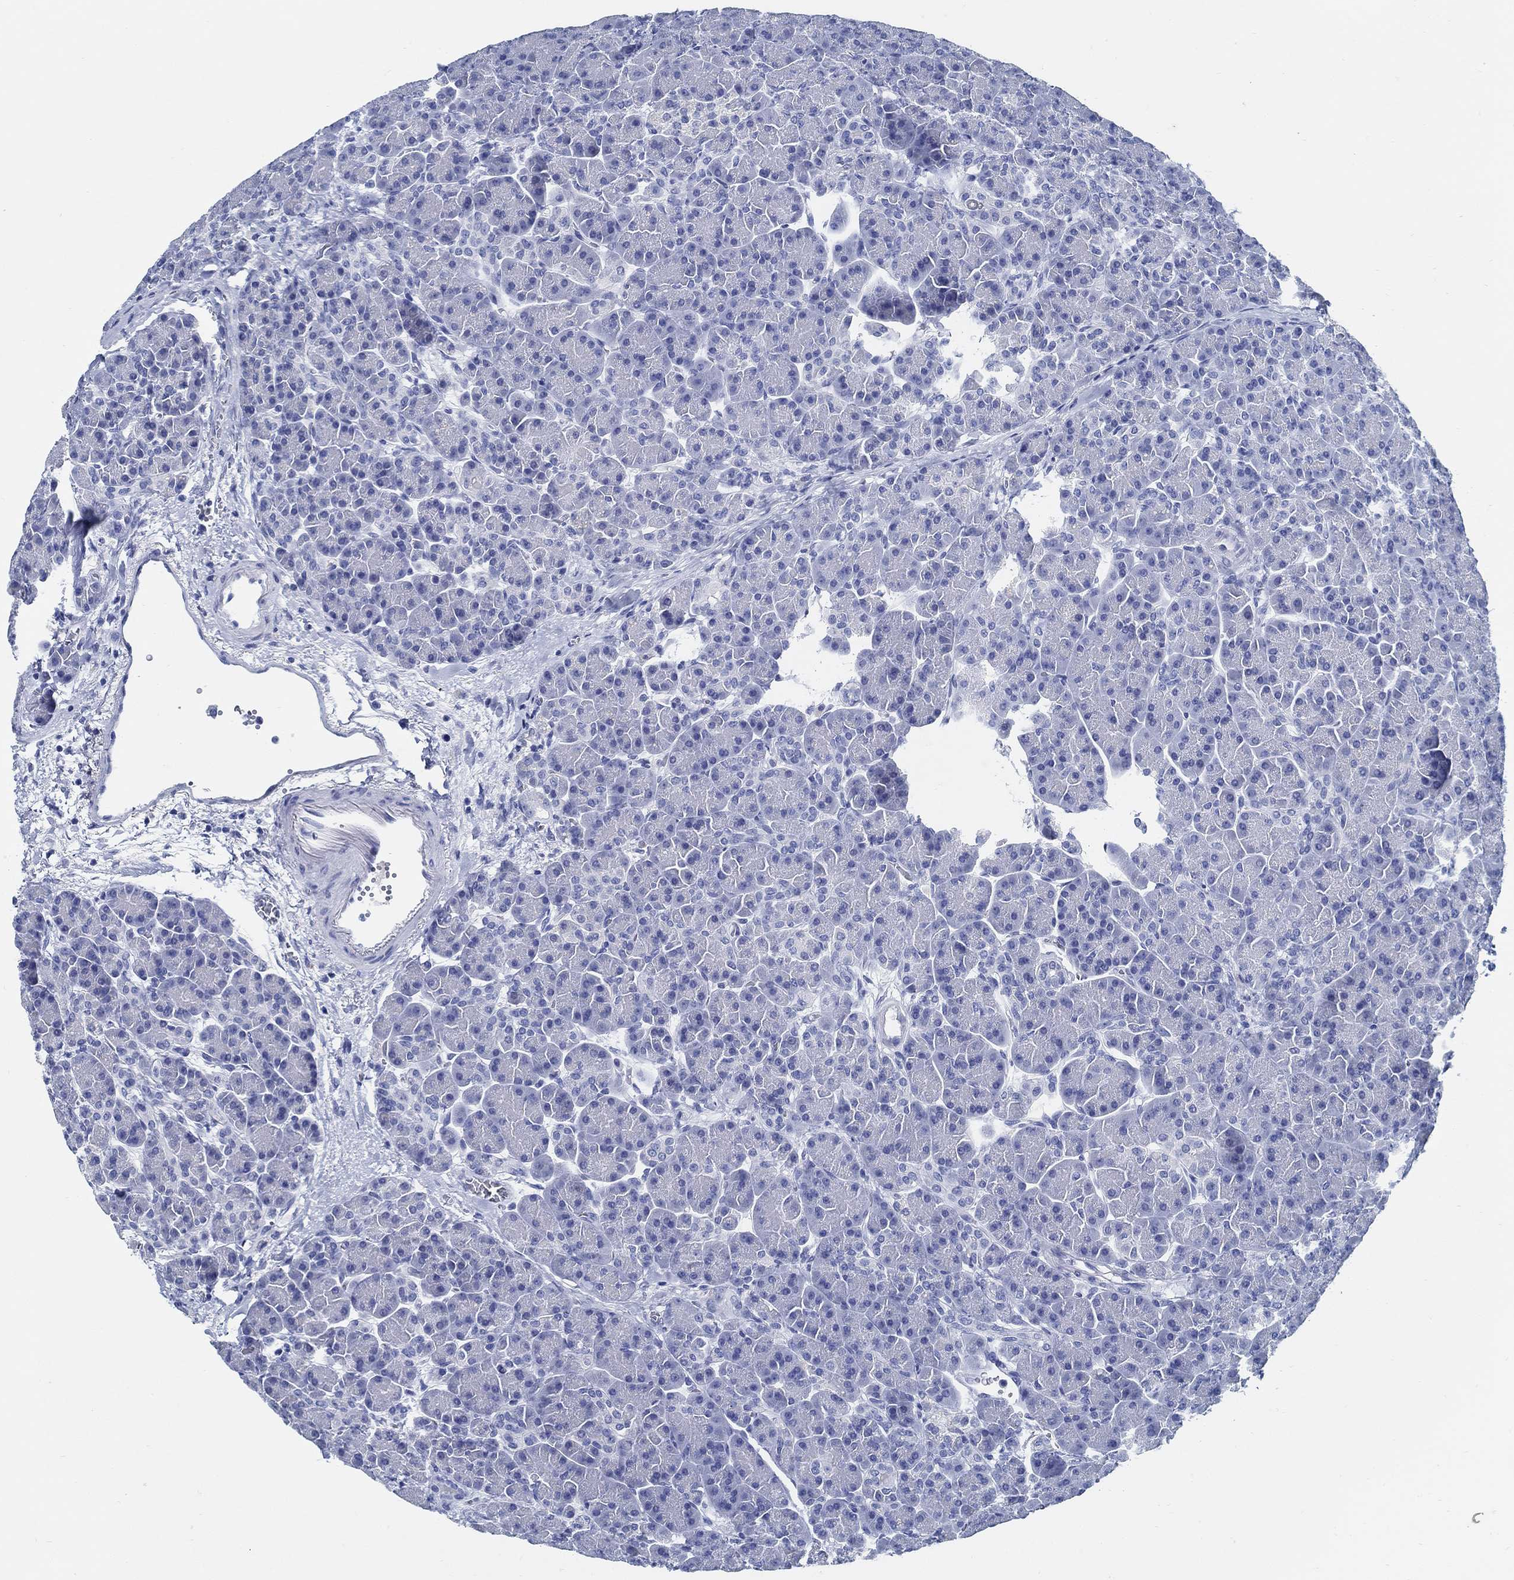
{"staining": {"intensity": "negative", "quantity": "none", "location": "none"}, "tissue": "pancreas", "cell_type": "Exocrine glandular cells", "image_type": "normal", "snomed": [{"axis": "morphology", "description": "Normal tissue, NOS"}, {"axis": "topography", "description": "Pancreas"}], "caption": "Immunohistochemical staining of benign human pancreas demonstrates no significant staining in exocrine glandular cells.", "gene": "SLC45A1", "patient": {"sex": "female", "age": 63}}